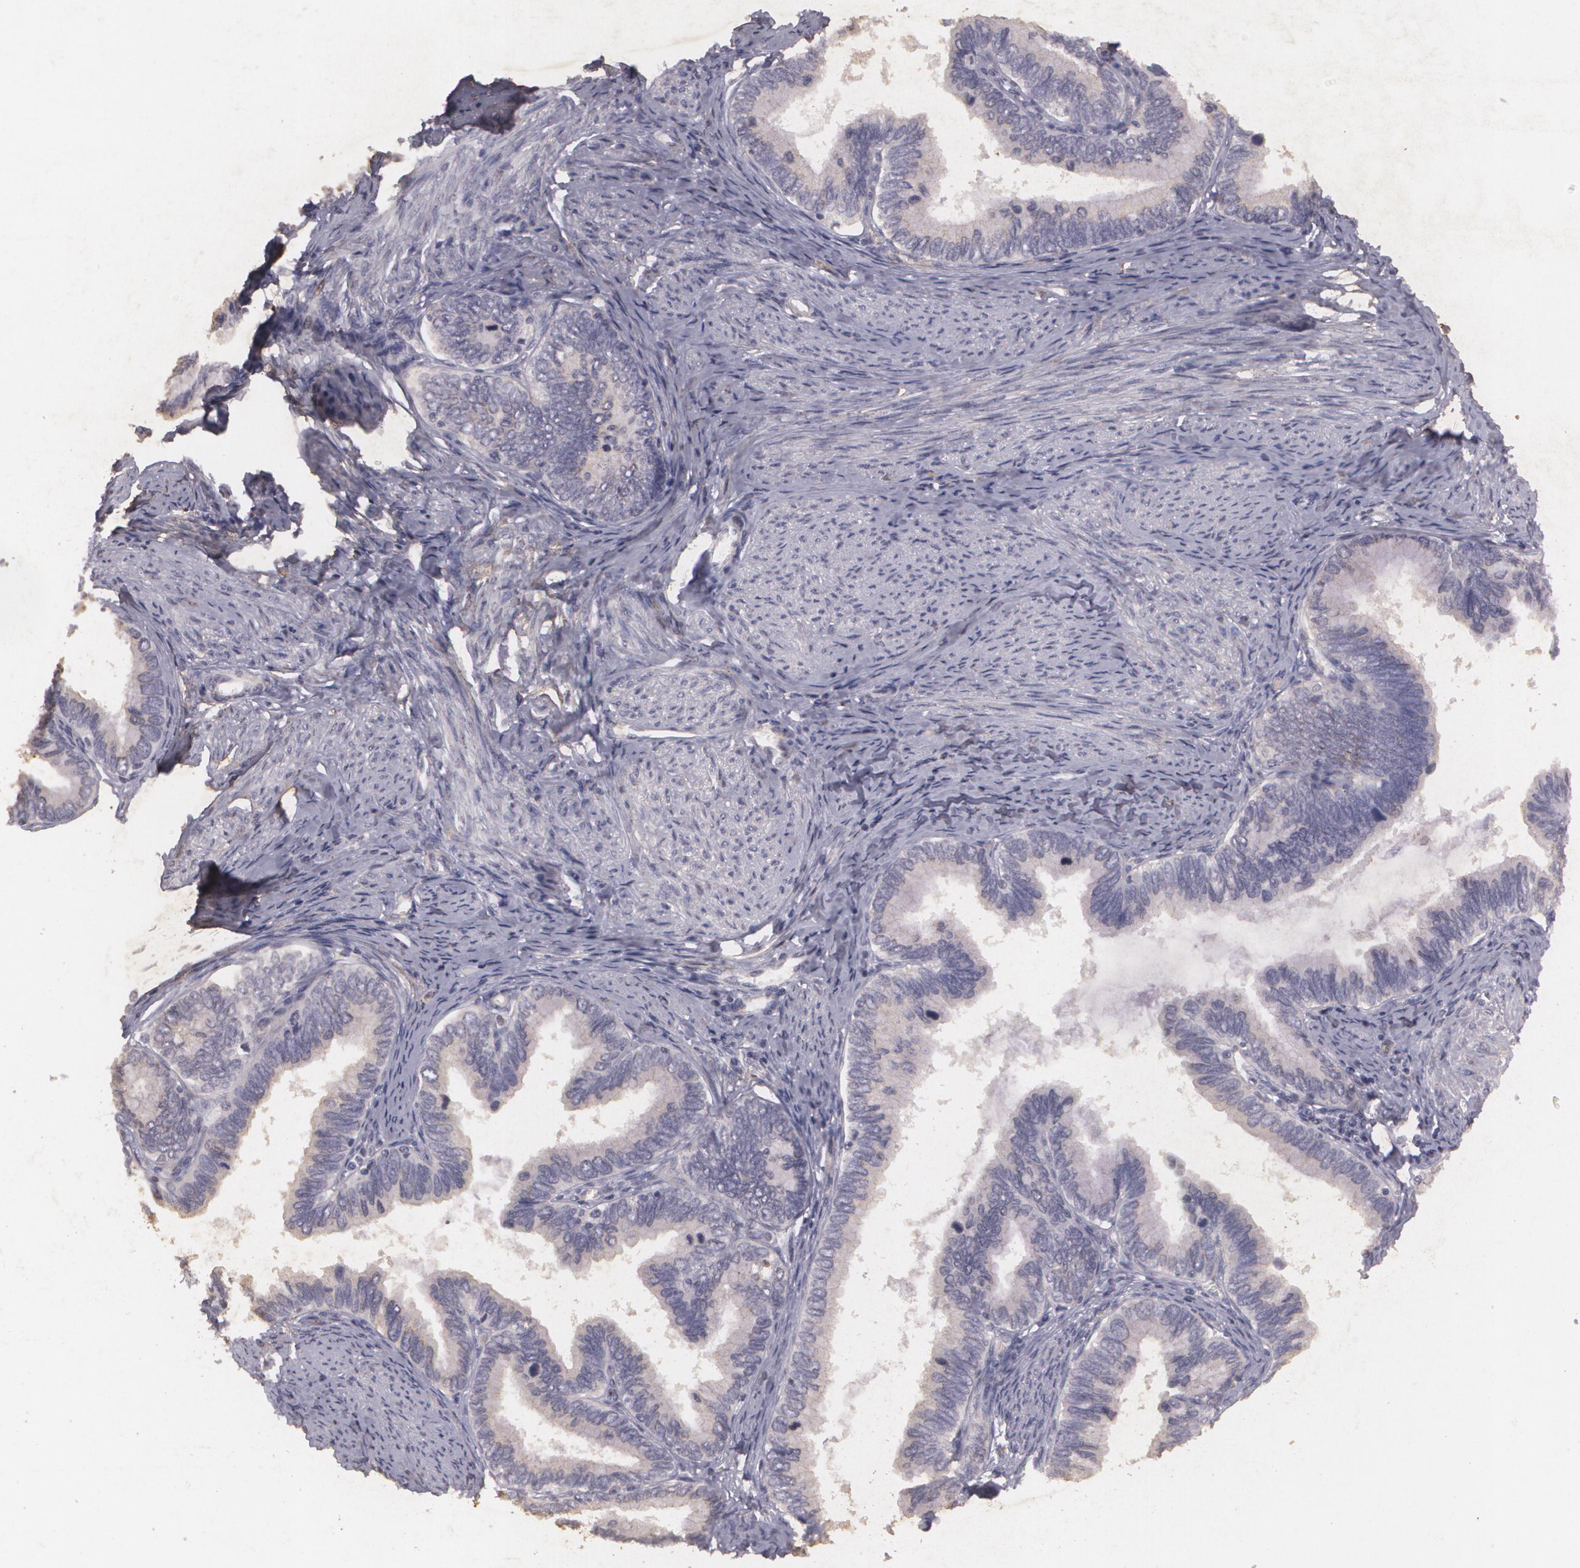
{"staining": {"intensity": "weak", "quantity": "25%-75%", "location": "cytoplasmic/membranous"}, "tissue": "cervical cancer", "cell_type": "Tumor cells", "image_type": "cancer", "snomed": [{"axis": "morphology", "description": "Adenocarcinoma, NOS"}, {"axis": "topography", "description": "Cervix"}], "caption": "Protein staining shows weak cytoplasmic/membranous positivity in about 25%-75% of tumor cells in adenocarcinoma (cervical). The staining was performed using DAB to visualize the protein expression in brown, while the nuclei were stained in blue with hematoxylin (Magnification: 20x).", "gene": "KCNA4", "patient": {"sex": "female", "age": 49}}